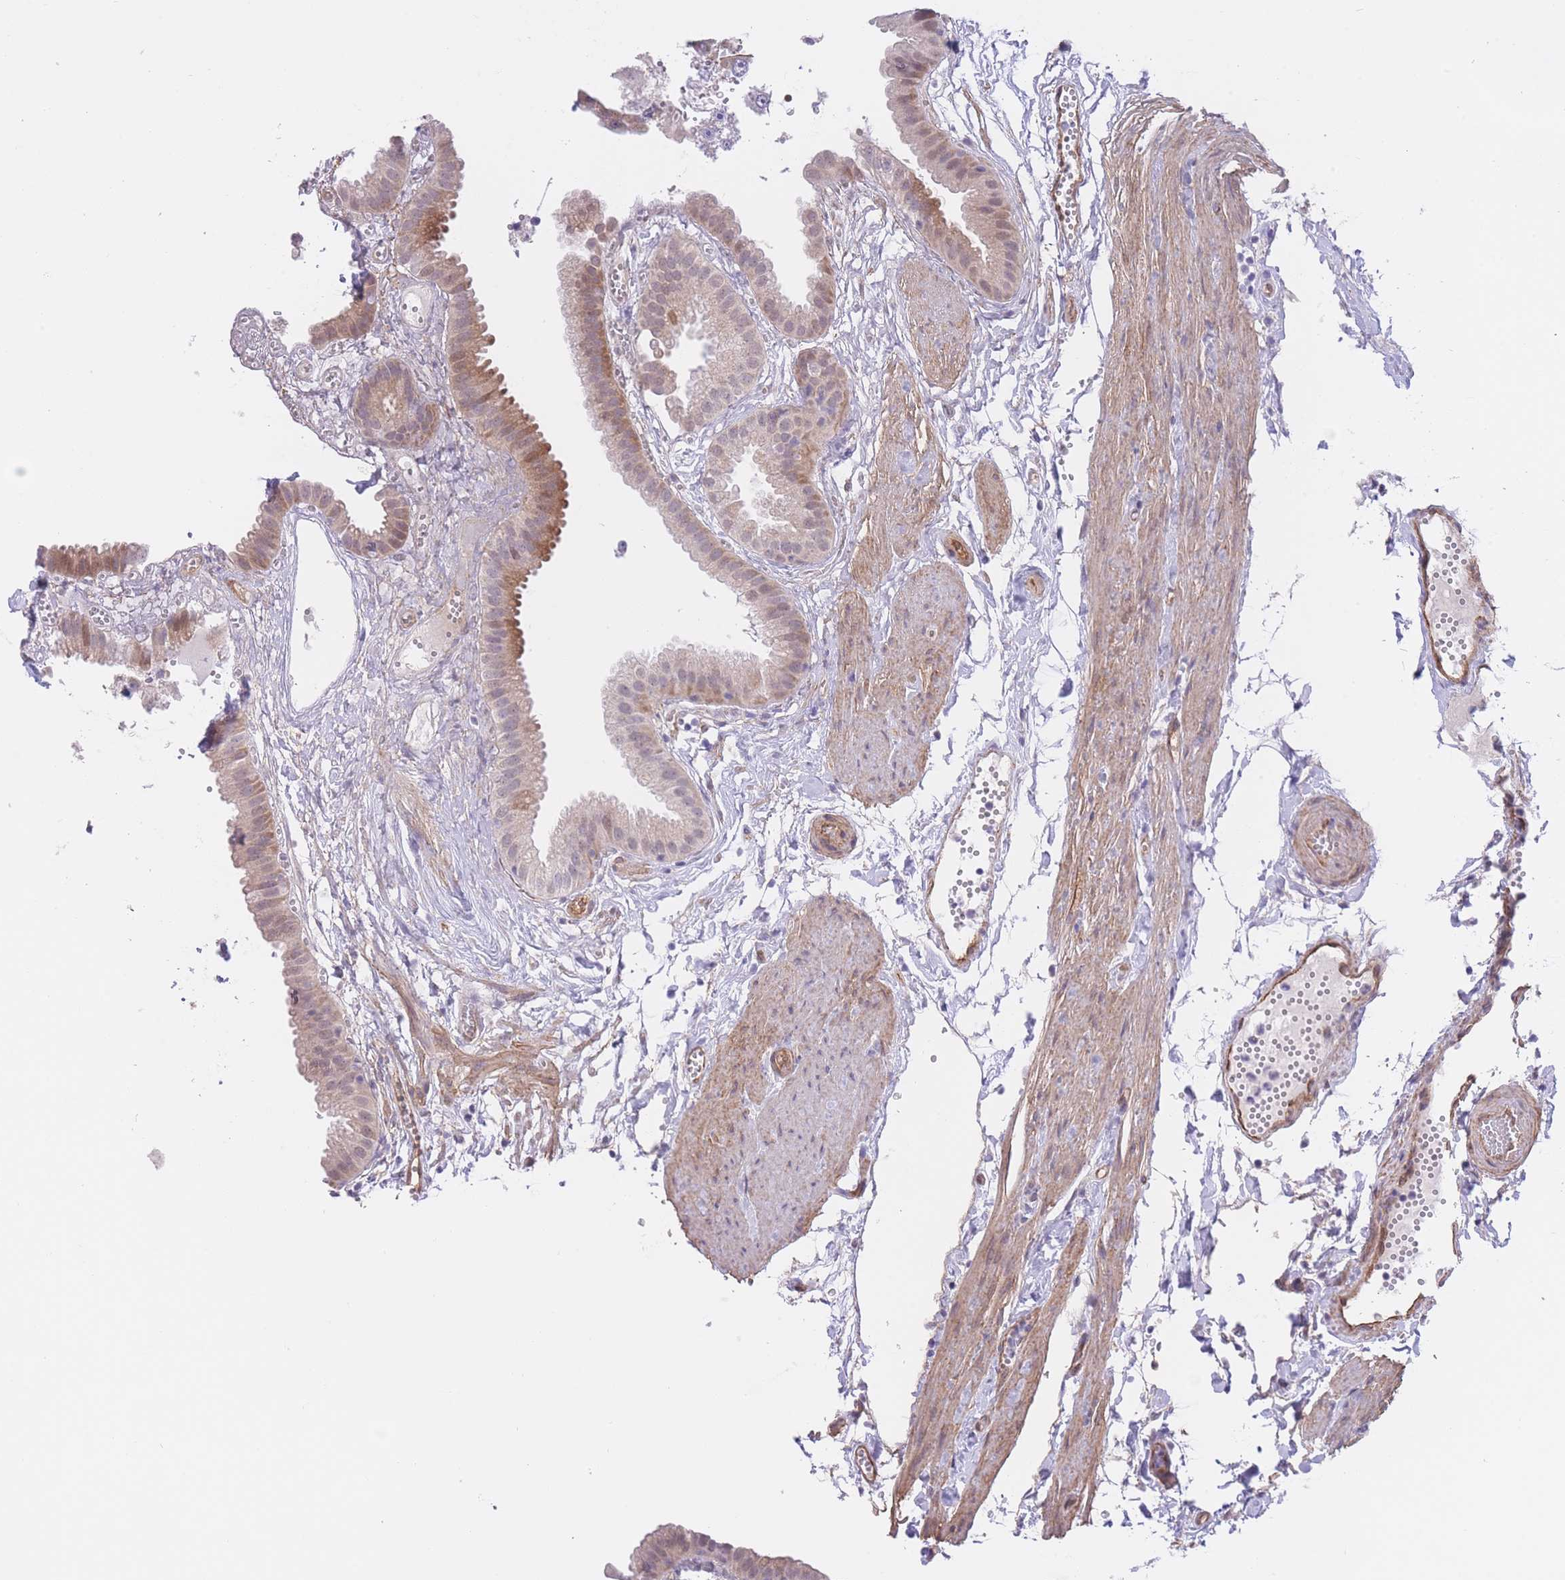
{"staining": {"intensity": "moderate", "quantity": "25%-75%", "location": "cytoplasmic/membranous"}, "tissue": "gallbladder", "cell_type": "Glandular cells", "image_type": "normal", "snomed": [{"axis": "morphology", "description": "Normal tissue, NOS"}, {"axis": "topography", "description": "Gallbladder"}], "caption": "IHC image of normal gallbladder: gallbladder stained using immunohistochemistry (IHC) displays medium levels of moderate protein expression localized specifically in the cytoplasmic/membranous of glandular cells, appearing as a cytoplasmic/membranous brown color.", "gene": "QTRT1", "patient": {"sex": "female", "age": 61}}